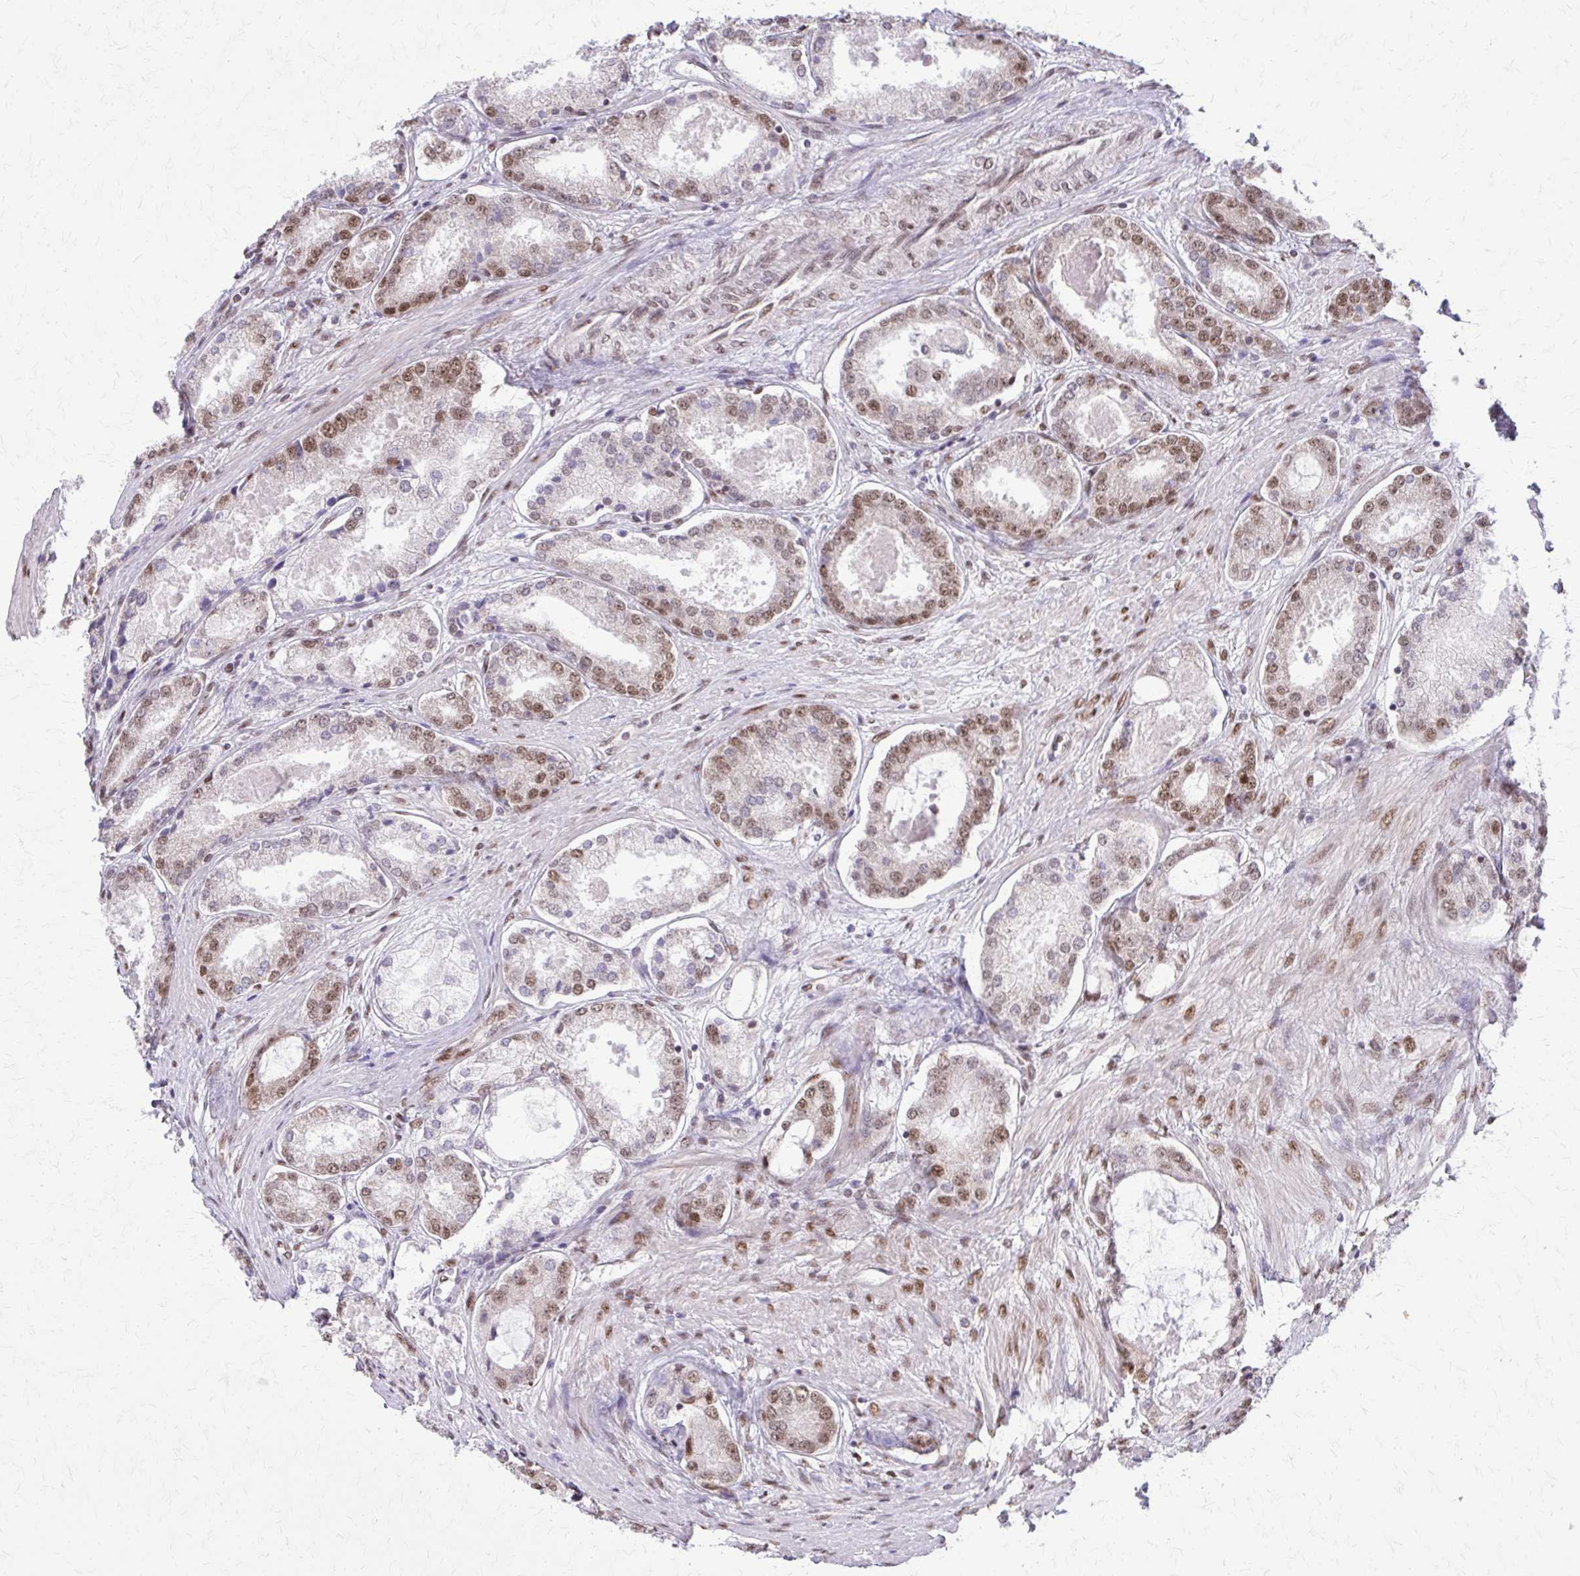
{"staining": {"intensity": "moderate", "quantity": "25%-75%", "location": "nuclear"}, "tissue": "prostate cancer", "cell_type": "Tumor cells", "image_type": "cancer", "snomed": [{"axis": "morphology", "description": "Adenocarcinoma, Low grade"}, {"axis": "topography", "description": "Prostate"}], "caption": "Human prostate adenocarcinoma (low-grade) stained with a brown dye reveals moderate nuclear positive staining in approximately 25%-75% of tumor cells.", "gene": "TTF1", "patient": {"sex": "male", "age": 68}}